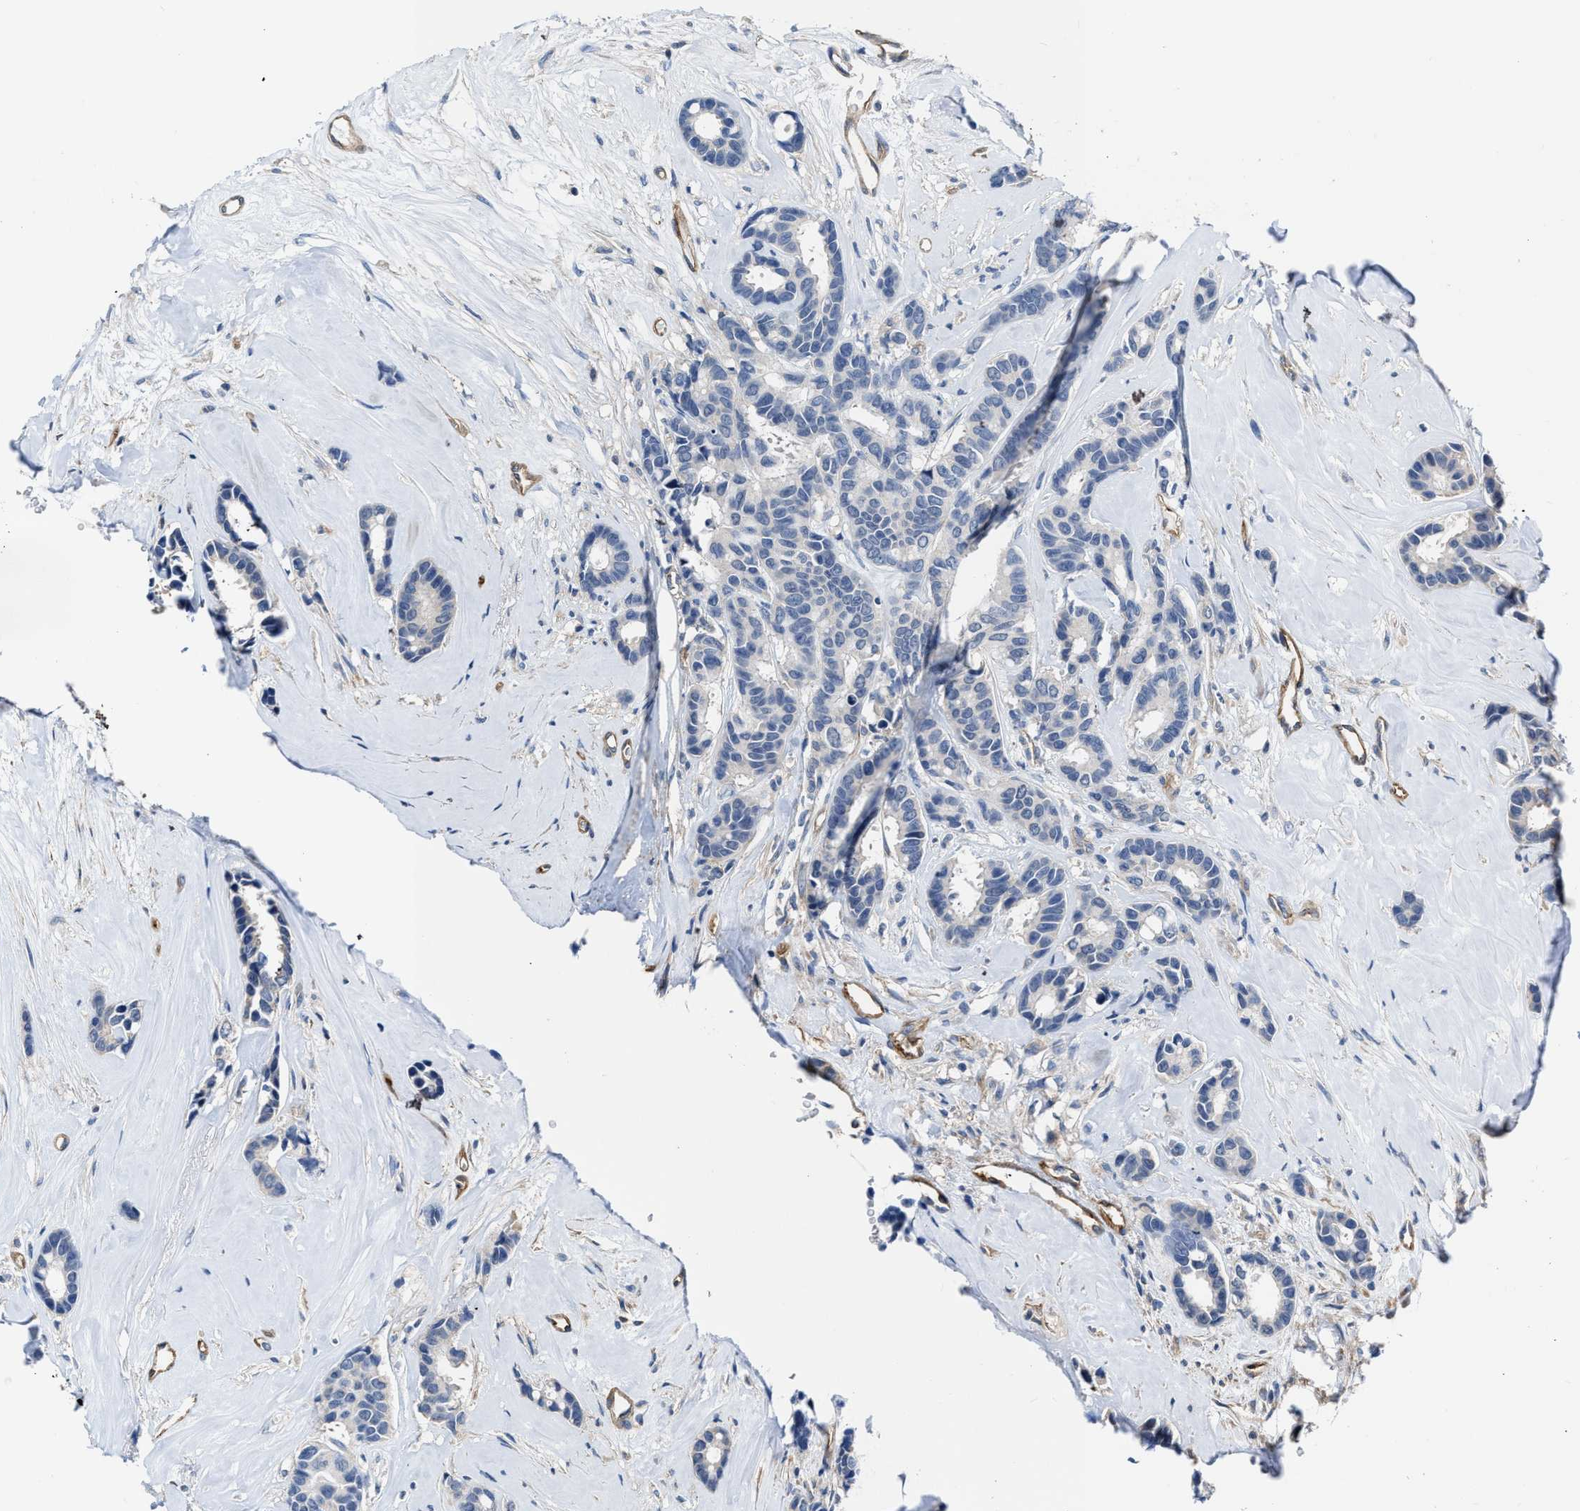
{"staining": {"intensity": "negative", "quantity": "none", "location": "none"}, "tissue": "breast cancer", "cell_type": "Tumor cells", "image_type": "cancer", "snomed": [{"axis": "morphology", "description": "Duct carcinoma"}, {"axis": "topography", "description": "Breast"}], "caption": "Immunohistochemistry (IHC) histopathology image of human breast cancer stained for a protein (brown), which shows no staining in tumor cells.", "gene": "C22orf42", "patient": {"sex": "female", "age": 87}}